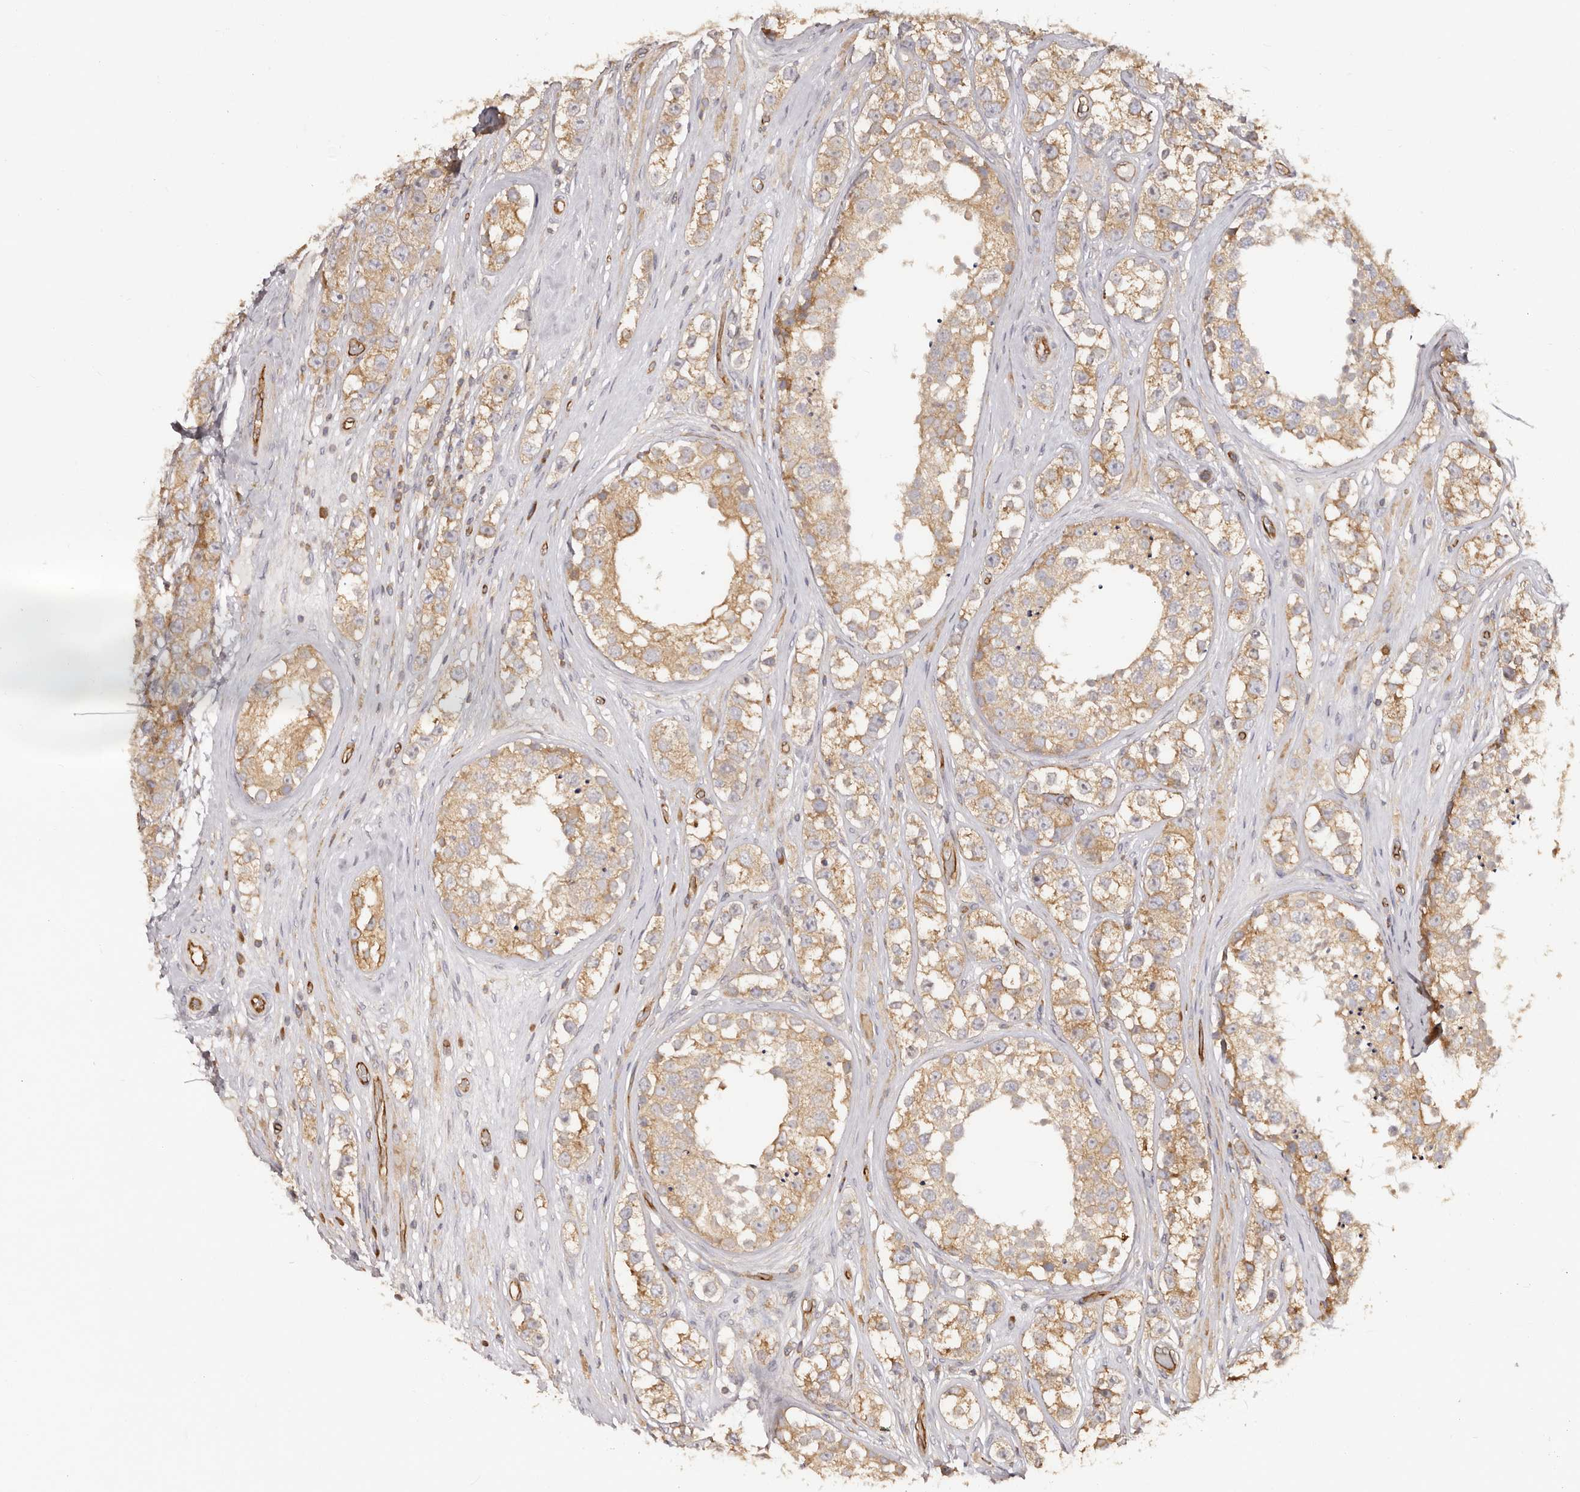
{"staining": {"intensity": "moderate", "quantity": ">75%", "location": "cytoplasmic/membranous"}, "tissue": "testis cancer", "cell_type": "Tumor cells", "image_type": "cancer", "snomed": [{"axis": "morphology", "description": "Seminoma, NOS"}, {"axis": "topography", "description": "Testis"}], "caption": "A brown stain highlights moderate cytoplasmic/membranous expression of a protein in testis cancer (seminoma) tumor cells. (brown staining indicates protein expression, while blue staining denotes nuclei).", "gene": "RPS6", "patient": {"sex": "male", "age": 28}}